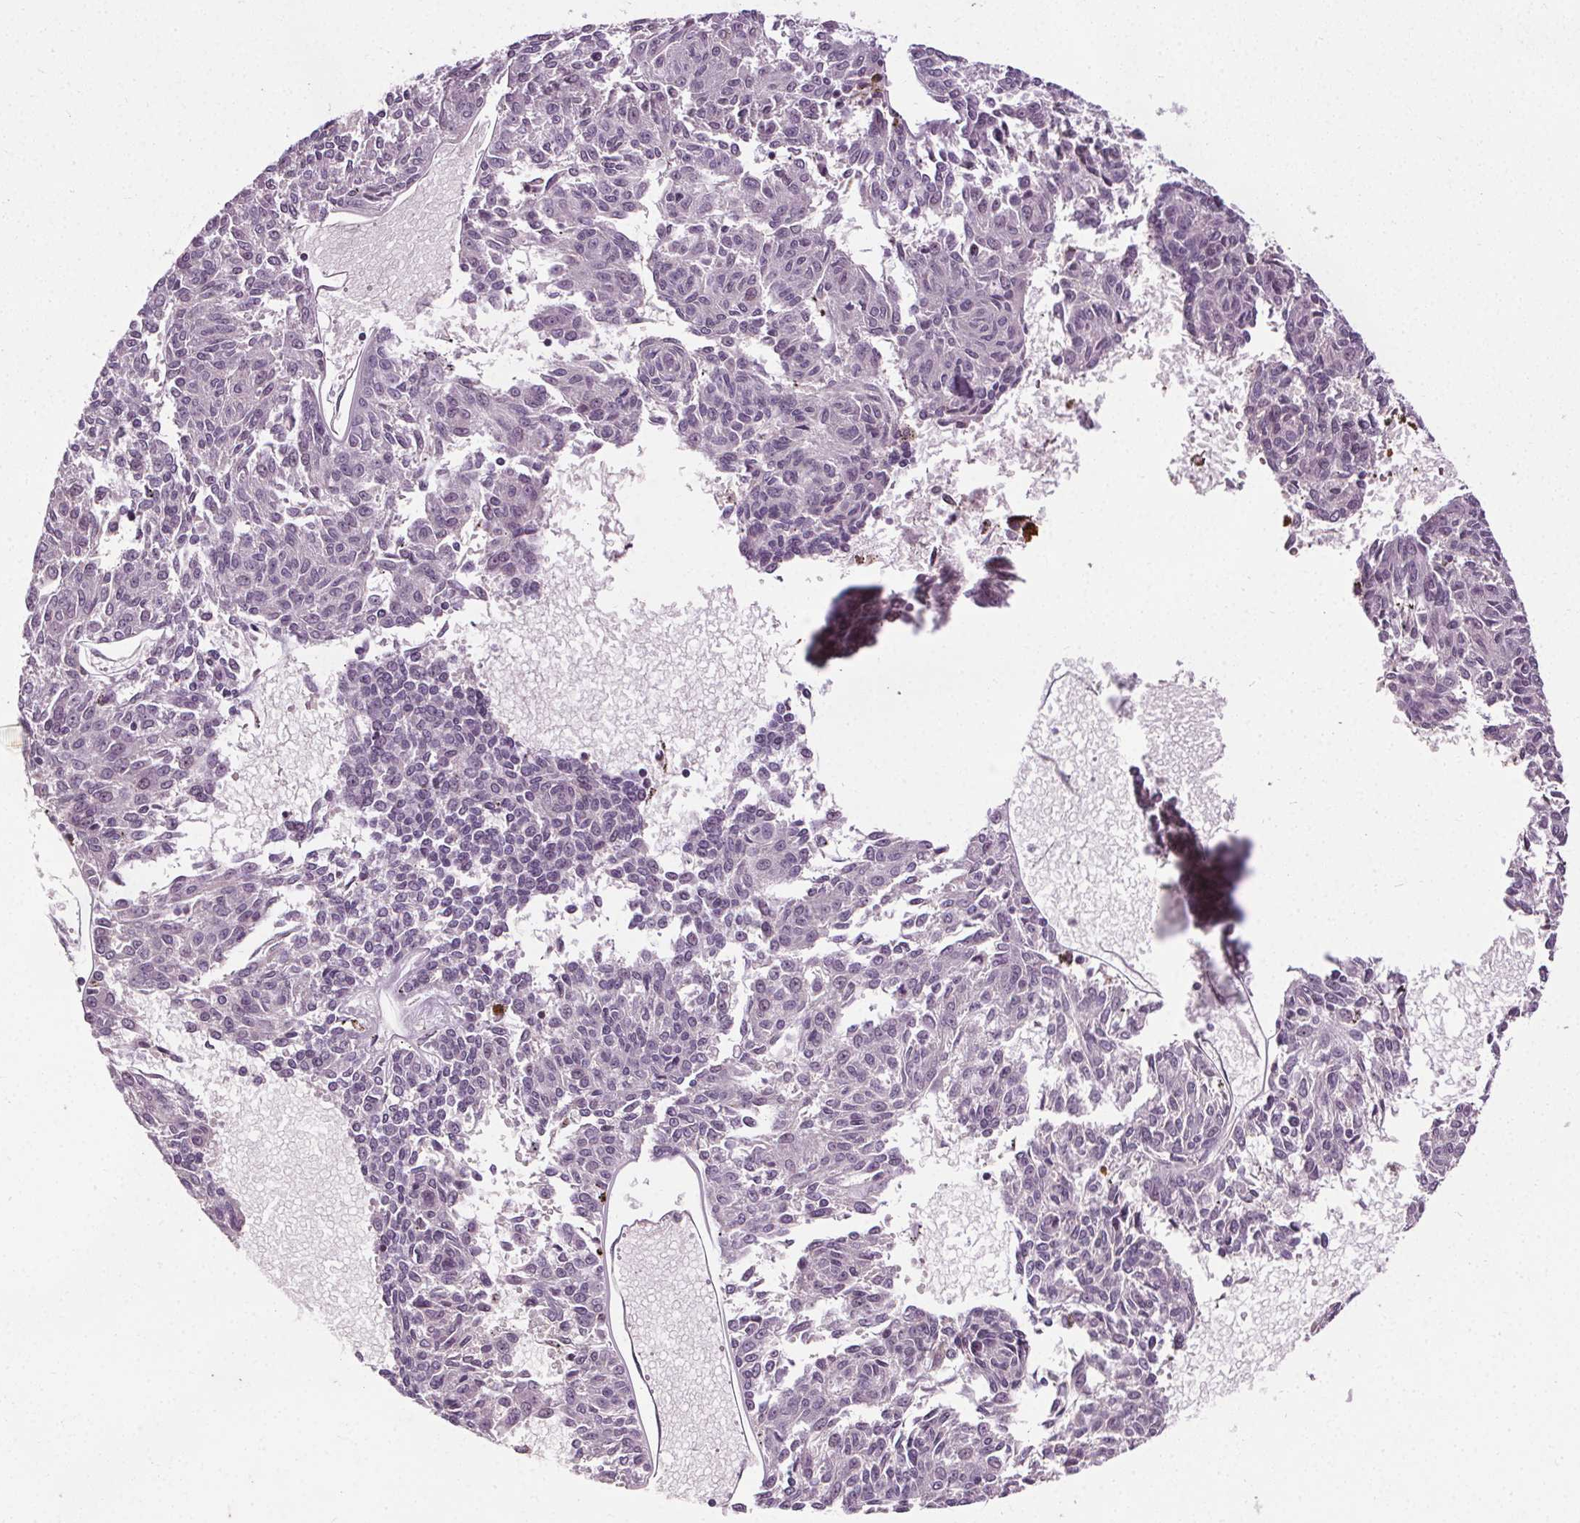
{"staining": {"intensity": "negative", "quantity": "none", "location": "none"}, "tissue": "melanoma", "cell_type": "Tumor cells", "image_type": "cancer", "snomed": [{"axis": "morphology", "description": "Malignant melanoma, NOS"}, {"axis": "topography", "description": "Skin"}], "caption": "There is no significant positivity in tumor cells of malignant melanoma.", "gene": "MED6", "patient": {"sex": "female", "age": 72}}